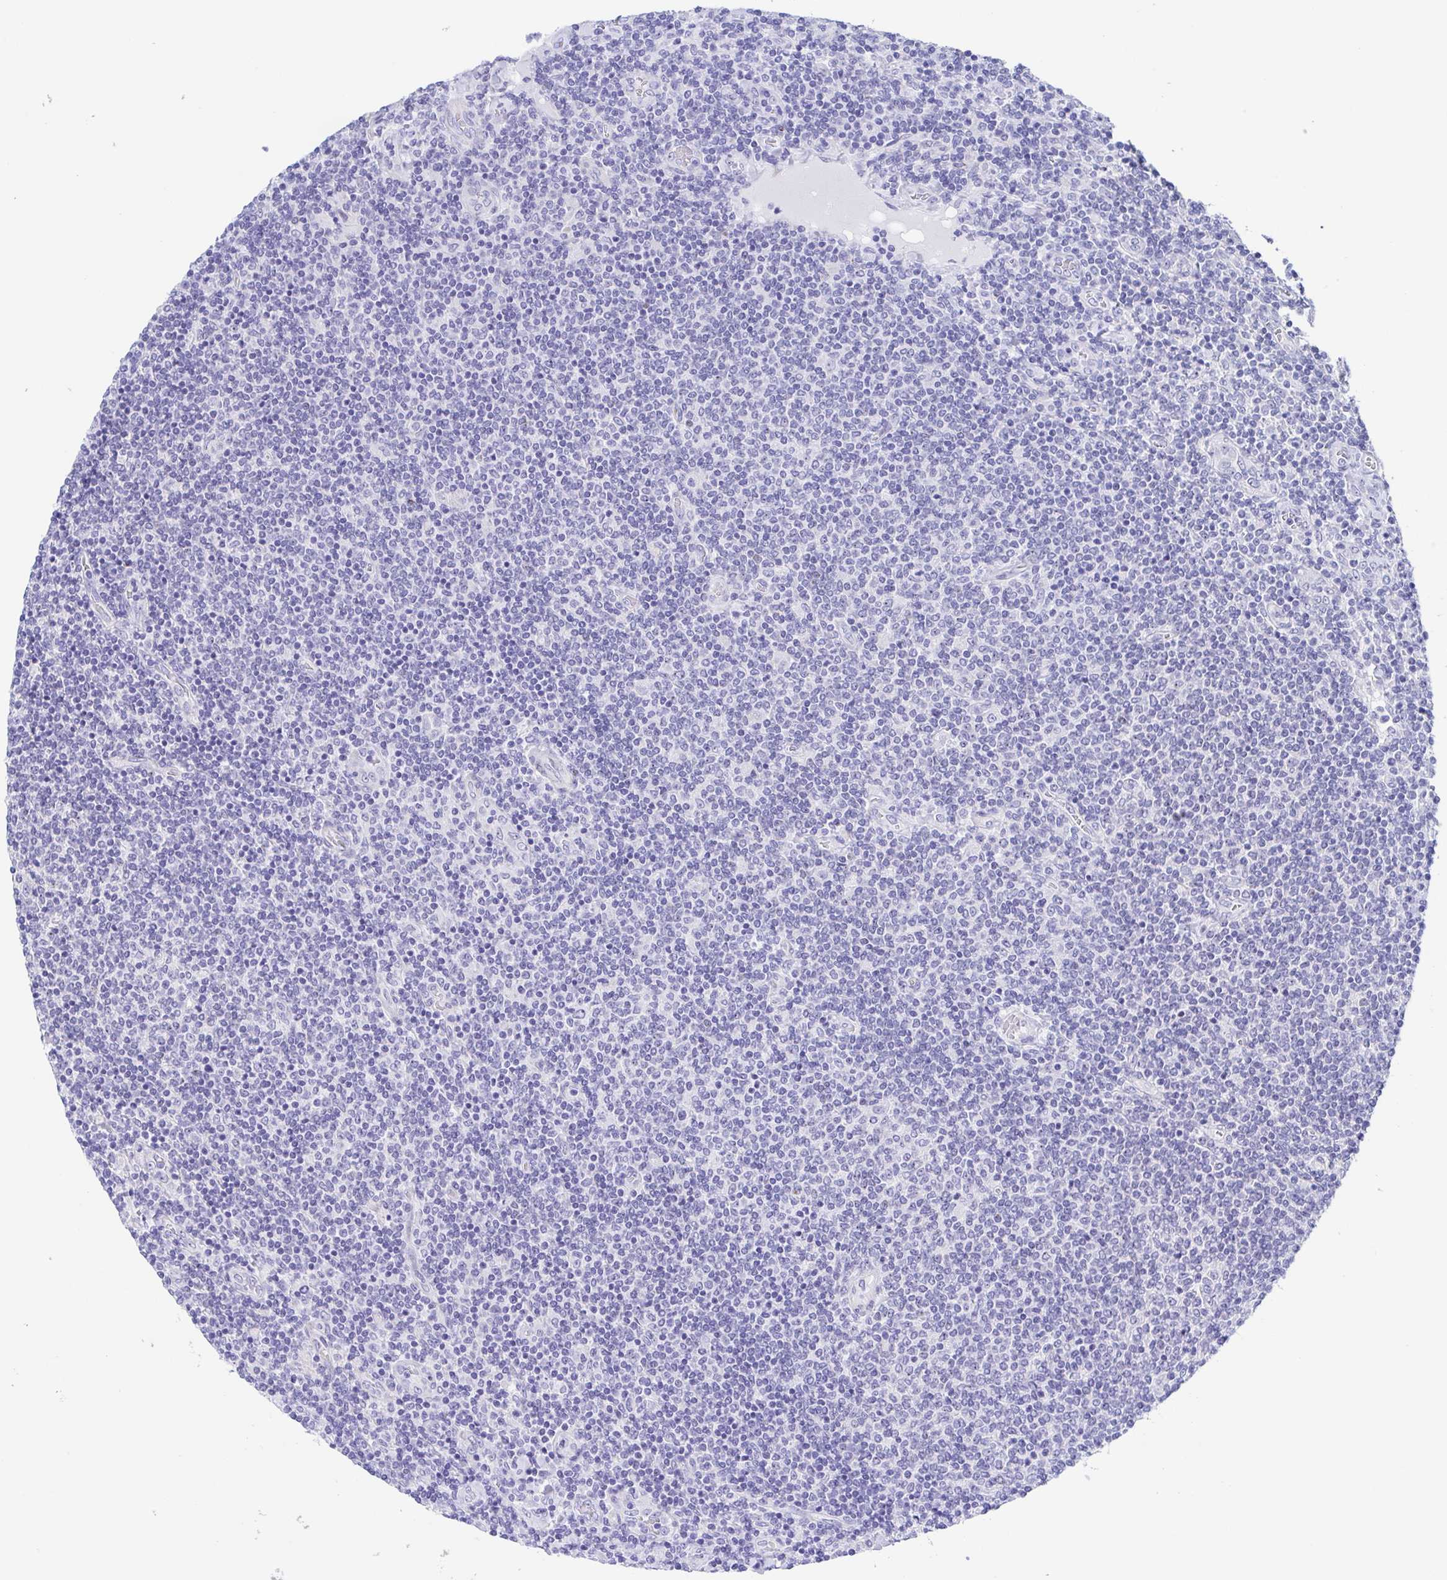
{"staining": {"intensity": "negative", "quantity": "none", "location": "none"}, "tissue": "lymphoma", "cell_type": "Tumor cells", "image_type": "cancer", "snomed": [{"axis": "morphology", "description": "Malignant lymphoma, non-Hodgkin's type, Low grade"}, {"axis": "topography", "description": "Lymph node"}], "caption": "A histopathology image of low-grade malignant lymphoma, non-Hodgkin's type stained for a protein exhibits no brown staining in tumor cells. Brightfield microscopy of immunohistochemistry stained with DAB (3,3'-diaminobenzidine) (brown) and hematoxylin (blue), captured at high magnification.", "gene": "MUCL3", "patient": {"sex": "male", "age": 52}}